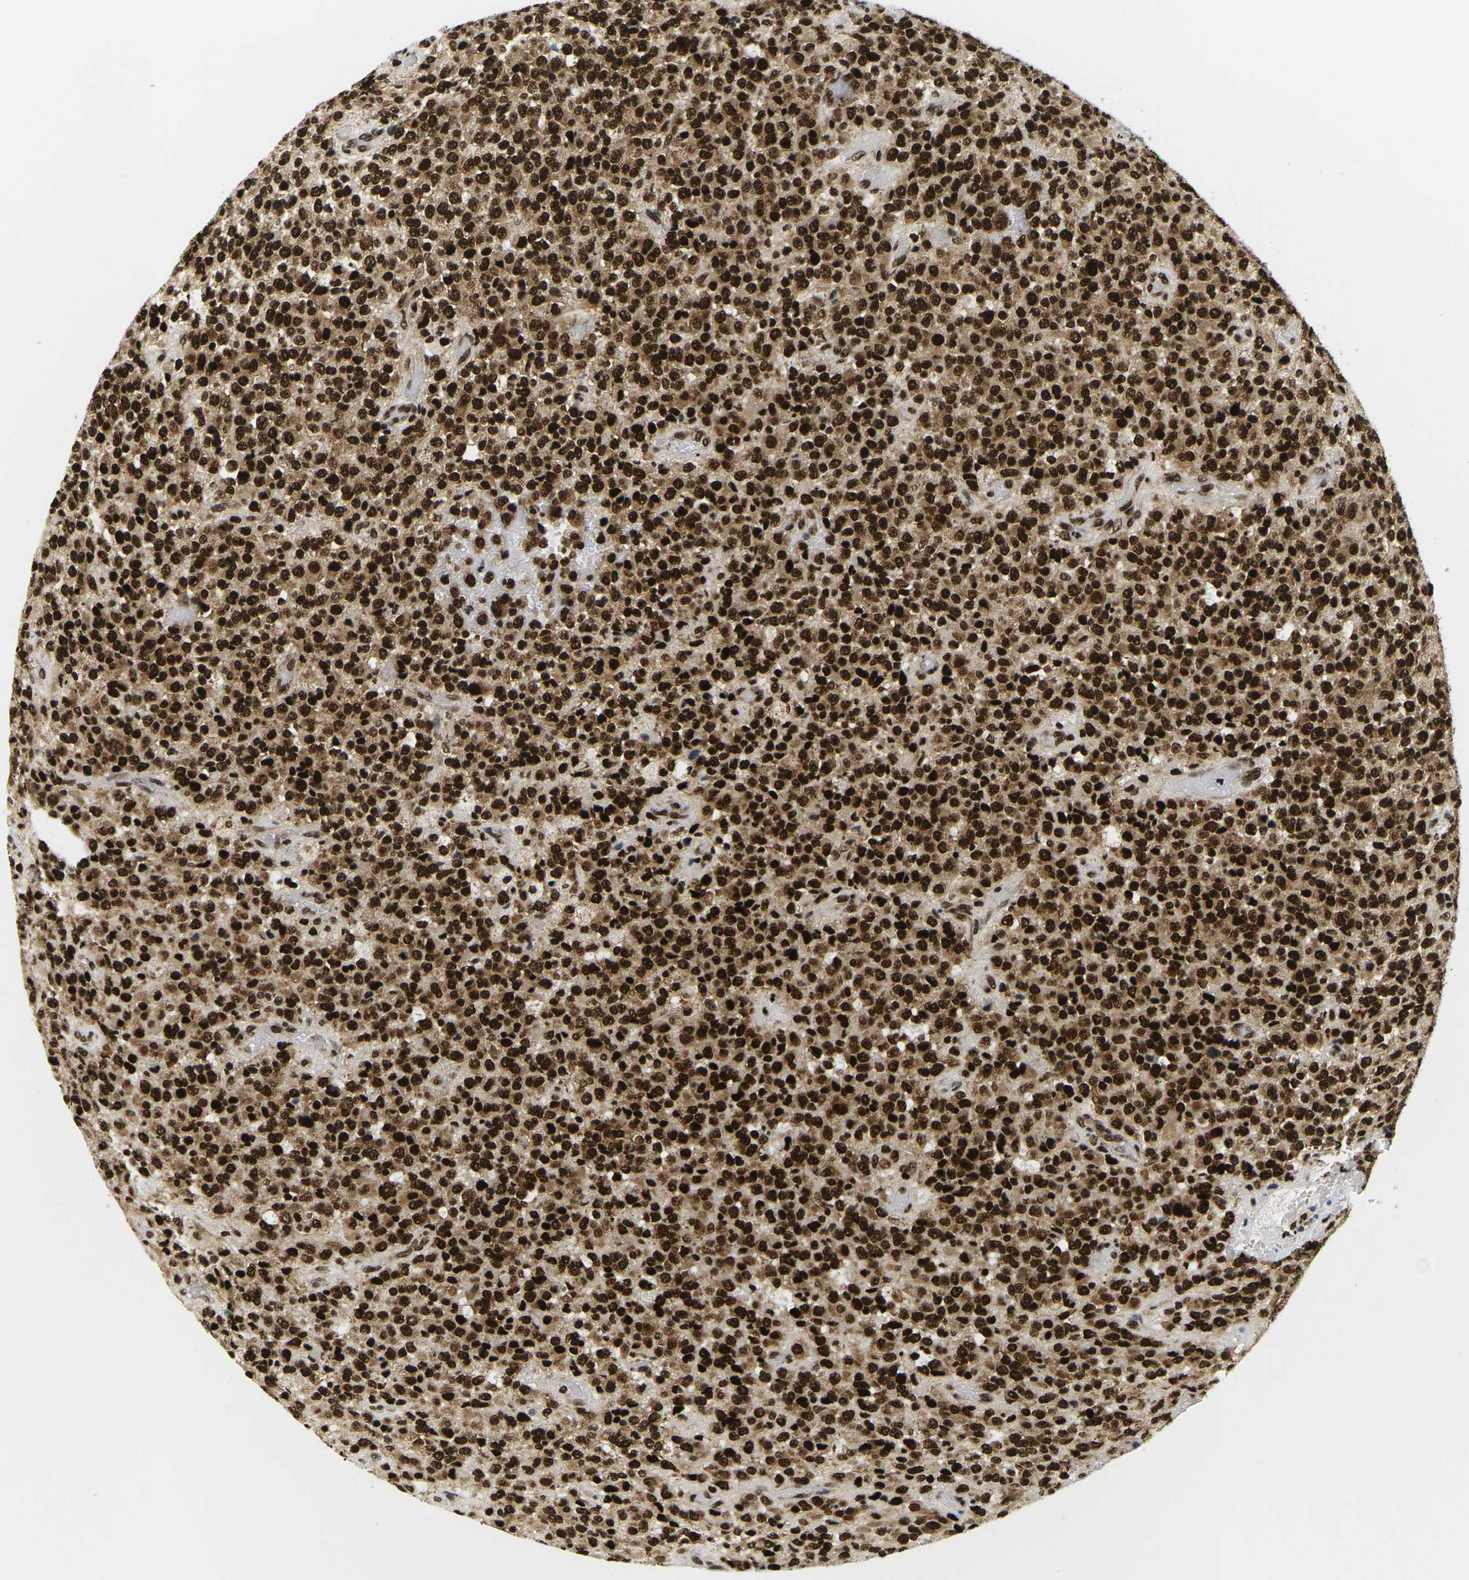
{"staining": {"intensity": "strong", "quantity": ">75%", "location": "nuclear"}, "tissue": "glioma", "cell_type": "Tumor cells", "image_type": "cancer", "snomed": [{"axis": "morphology", "description": "Glioma, malignant, High grade"}, {"axis": "topography", "description": "pancreas cauda"}], "caption": "A high amount of strong nuclear staining is present in about >75% of tumor cells in glioma tissue.", "gene": "CELF1", "patient": {"sex": "male", "age": 60}}